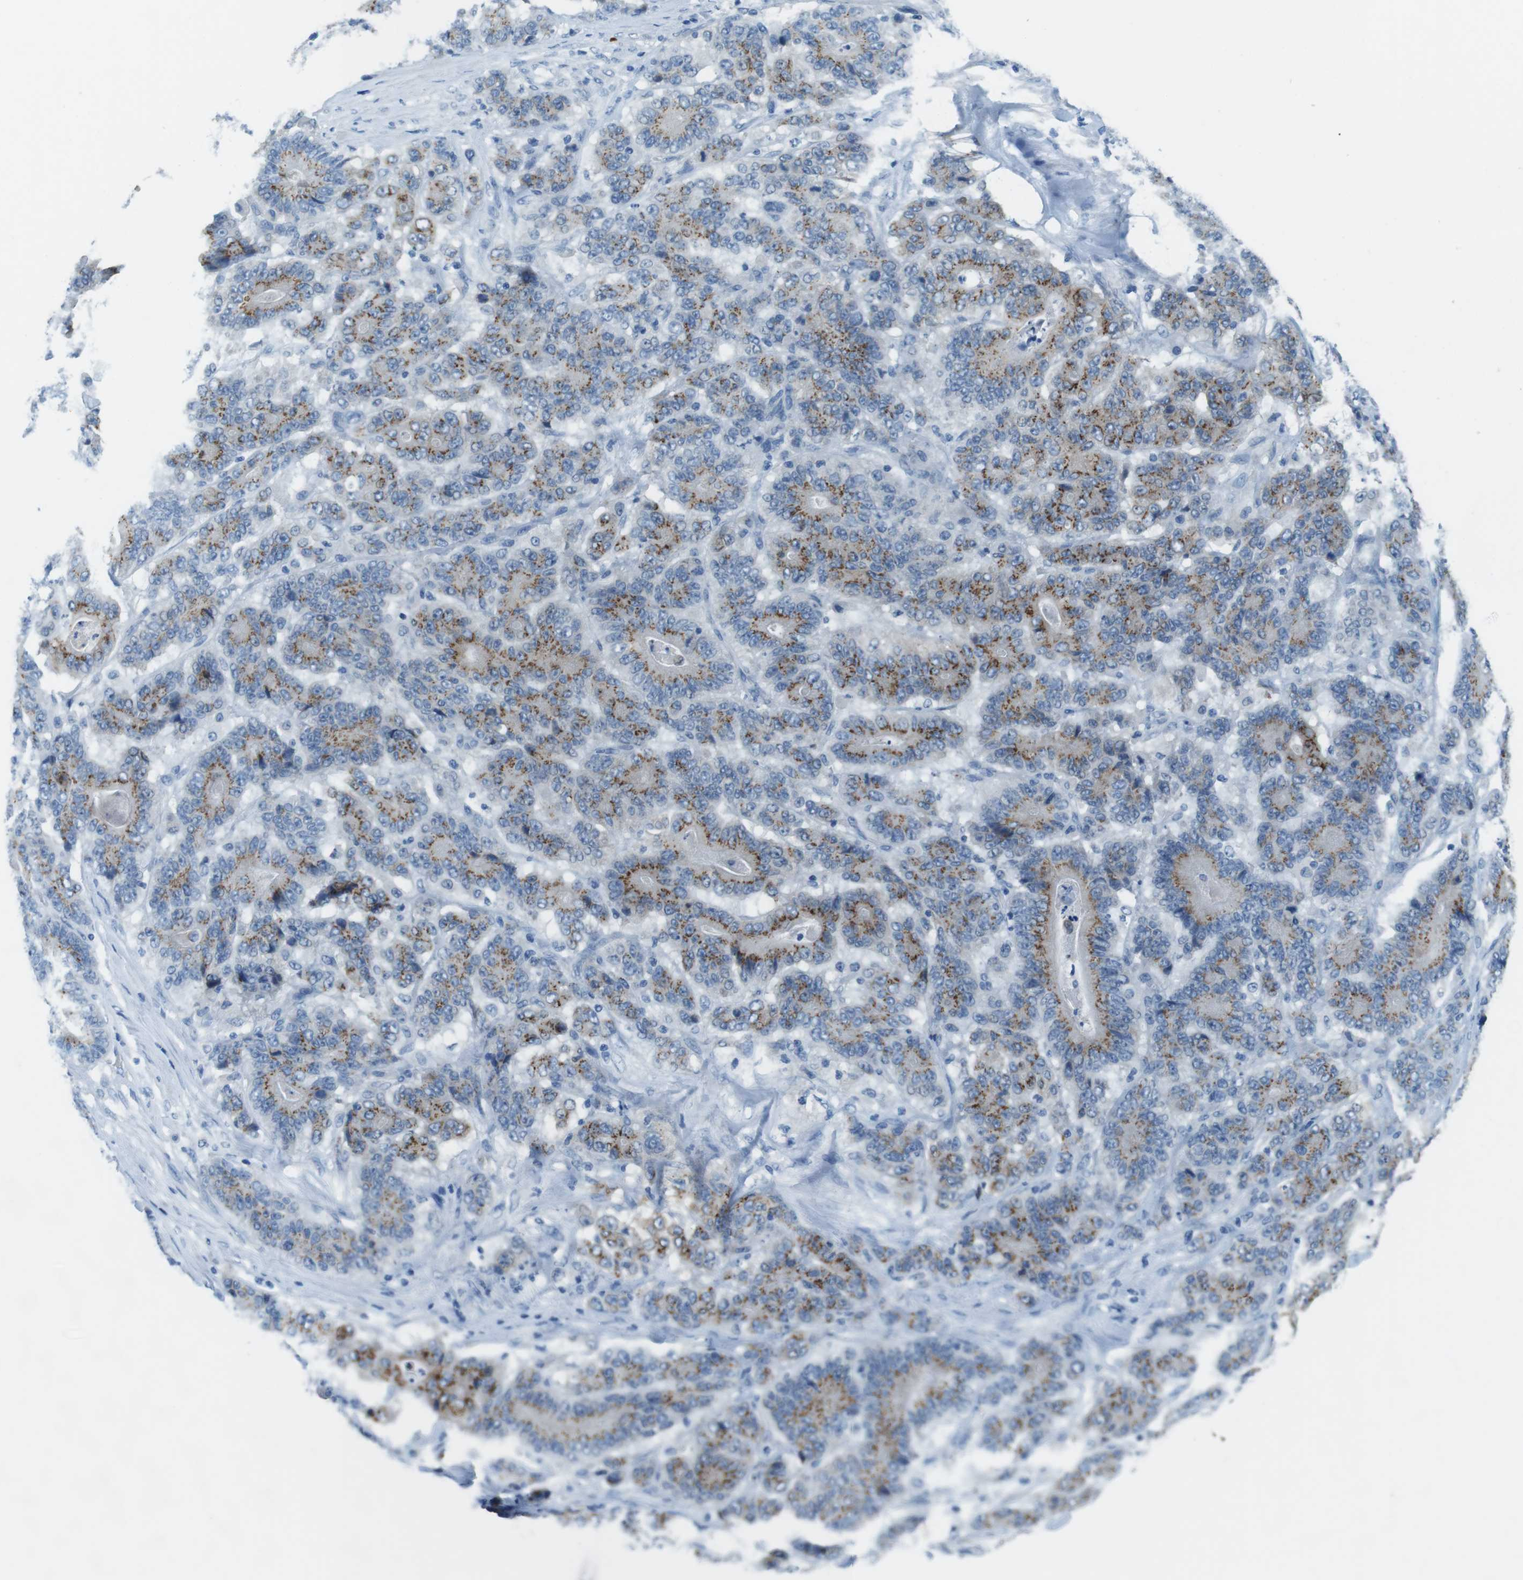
{"staining": {"intensity": "moderate", "quantity": ">75%", "location": "cytoplasmic/membranous"}, "tissue": "stomach cancer", "cell_type": "Tumor cells", "image_type": "cancer", "snomed": [{"axis": "morphology", "description": "Adenocarcinoma, NOS"}, {"axis": "topography", "description": "Stomach"}], "caption": "Stomach adenocarcinoma tissue reveals moderate cytoplasmic/membranous staining in approximately >75% of tumor cells, visualized by immunohistochemistry. The staining was performed using DAB to visualize the protein expression in brown, while the nuclei were stained in blue with hematoxylin (Magnification: 20x).", "gene": "SLC35A3", "patient": {"sex": "female", "age": 73}}